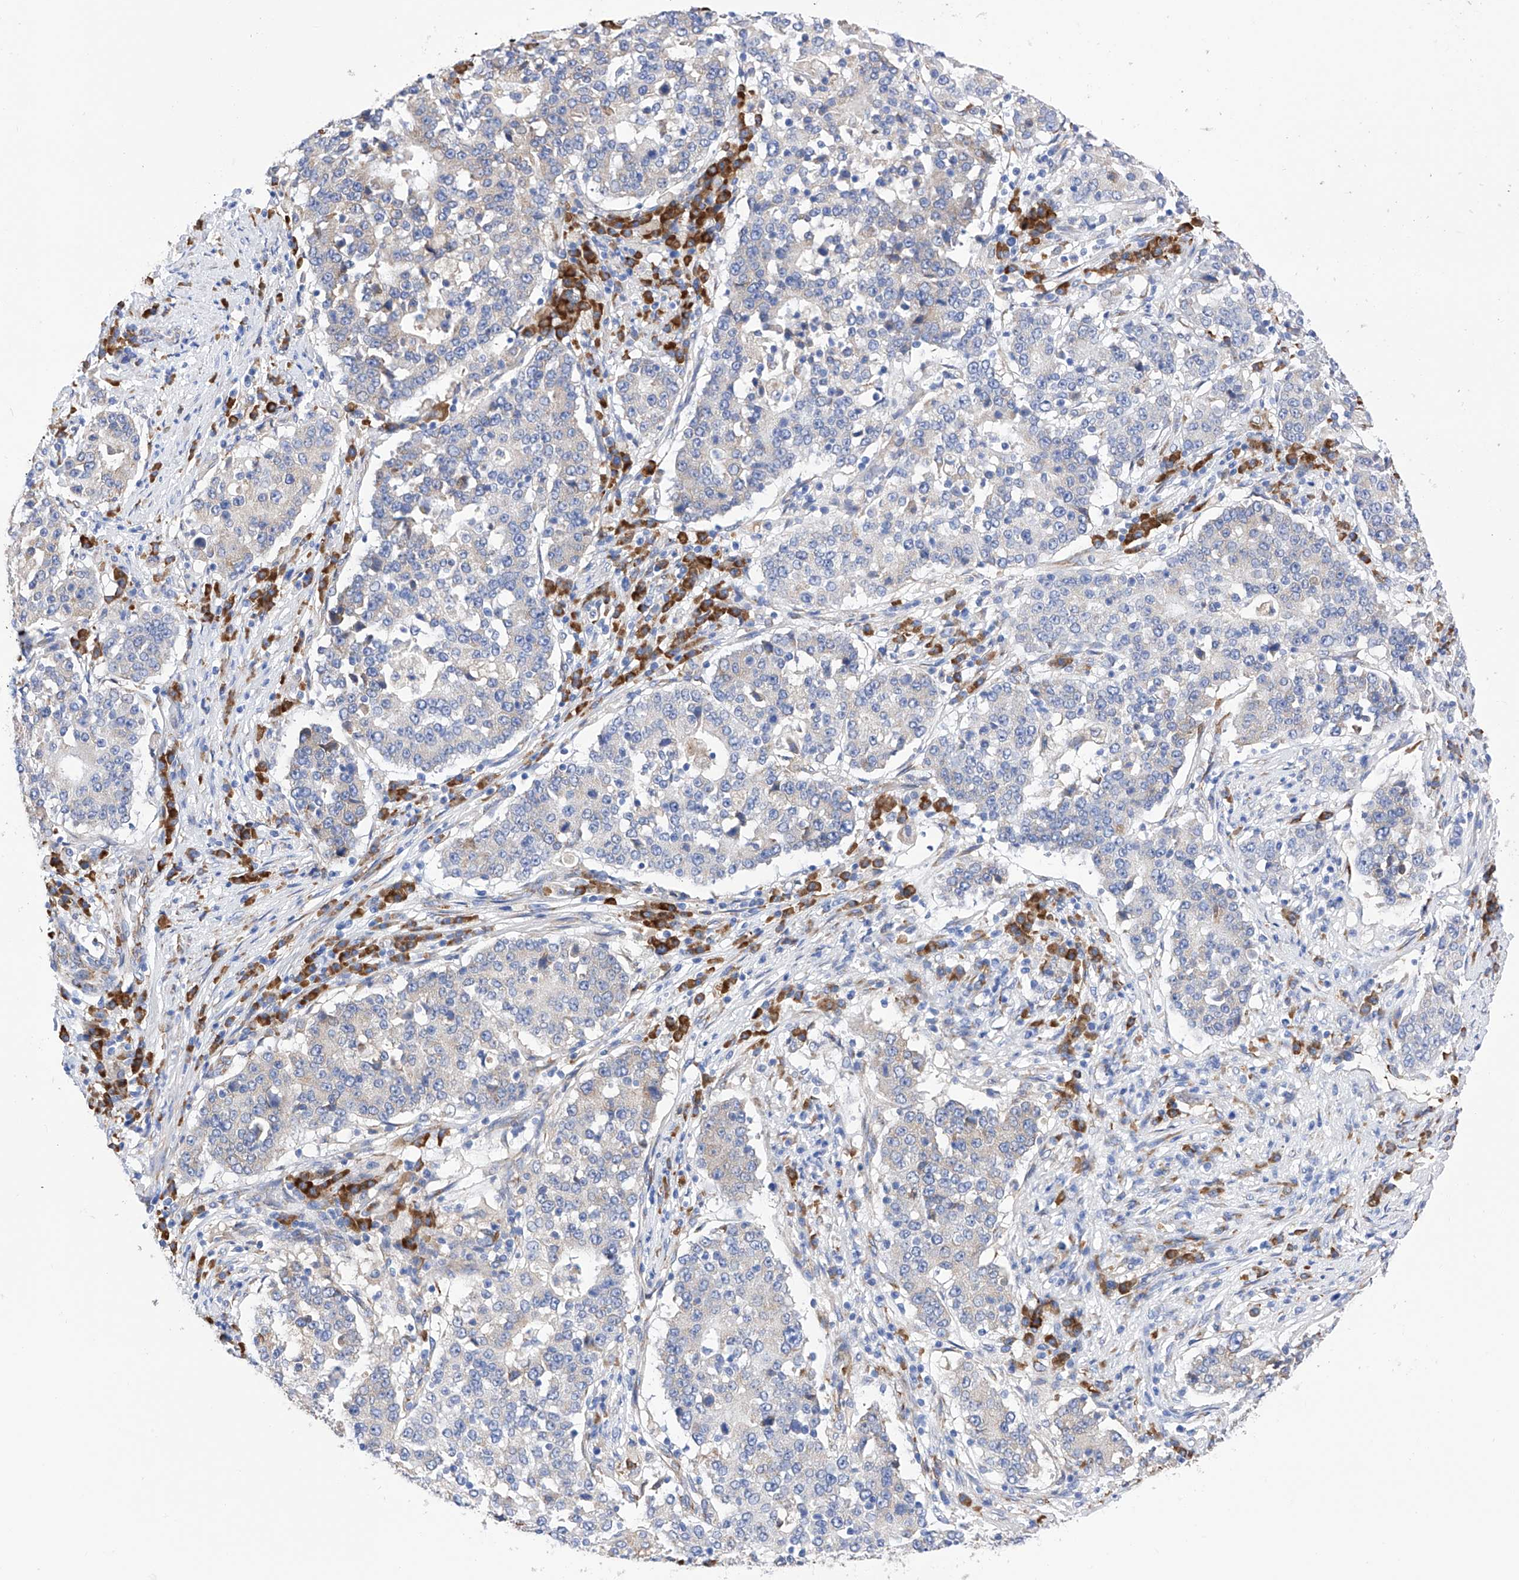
{"staining": {"intensity": "negative", "quantity": "none", "location": "none"}, "tissue": "stomach cancer", "cell_type": "Tumor cells", "image_type": "cancer", "snomed": [{"axis": "morphology", "description": "Adenocarcinoma, NOS"}, {"axis": "topography", "description": "Stomach"}], "caption": "Immunohistochemistry (IHC) image of neoplastic tissue: adenocarcinoma (stomach) stained with DAB demonstrates no significant protein positivity in tumor cells.", "gene": "PDIA5", "patient": {"sex": "male", "age": 59}}